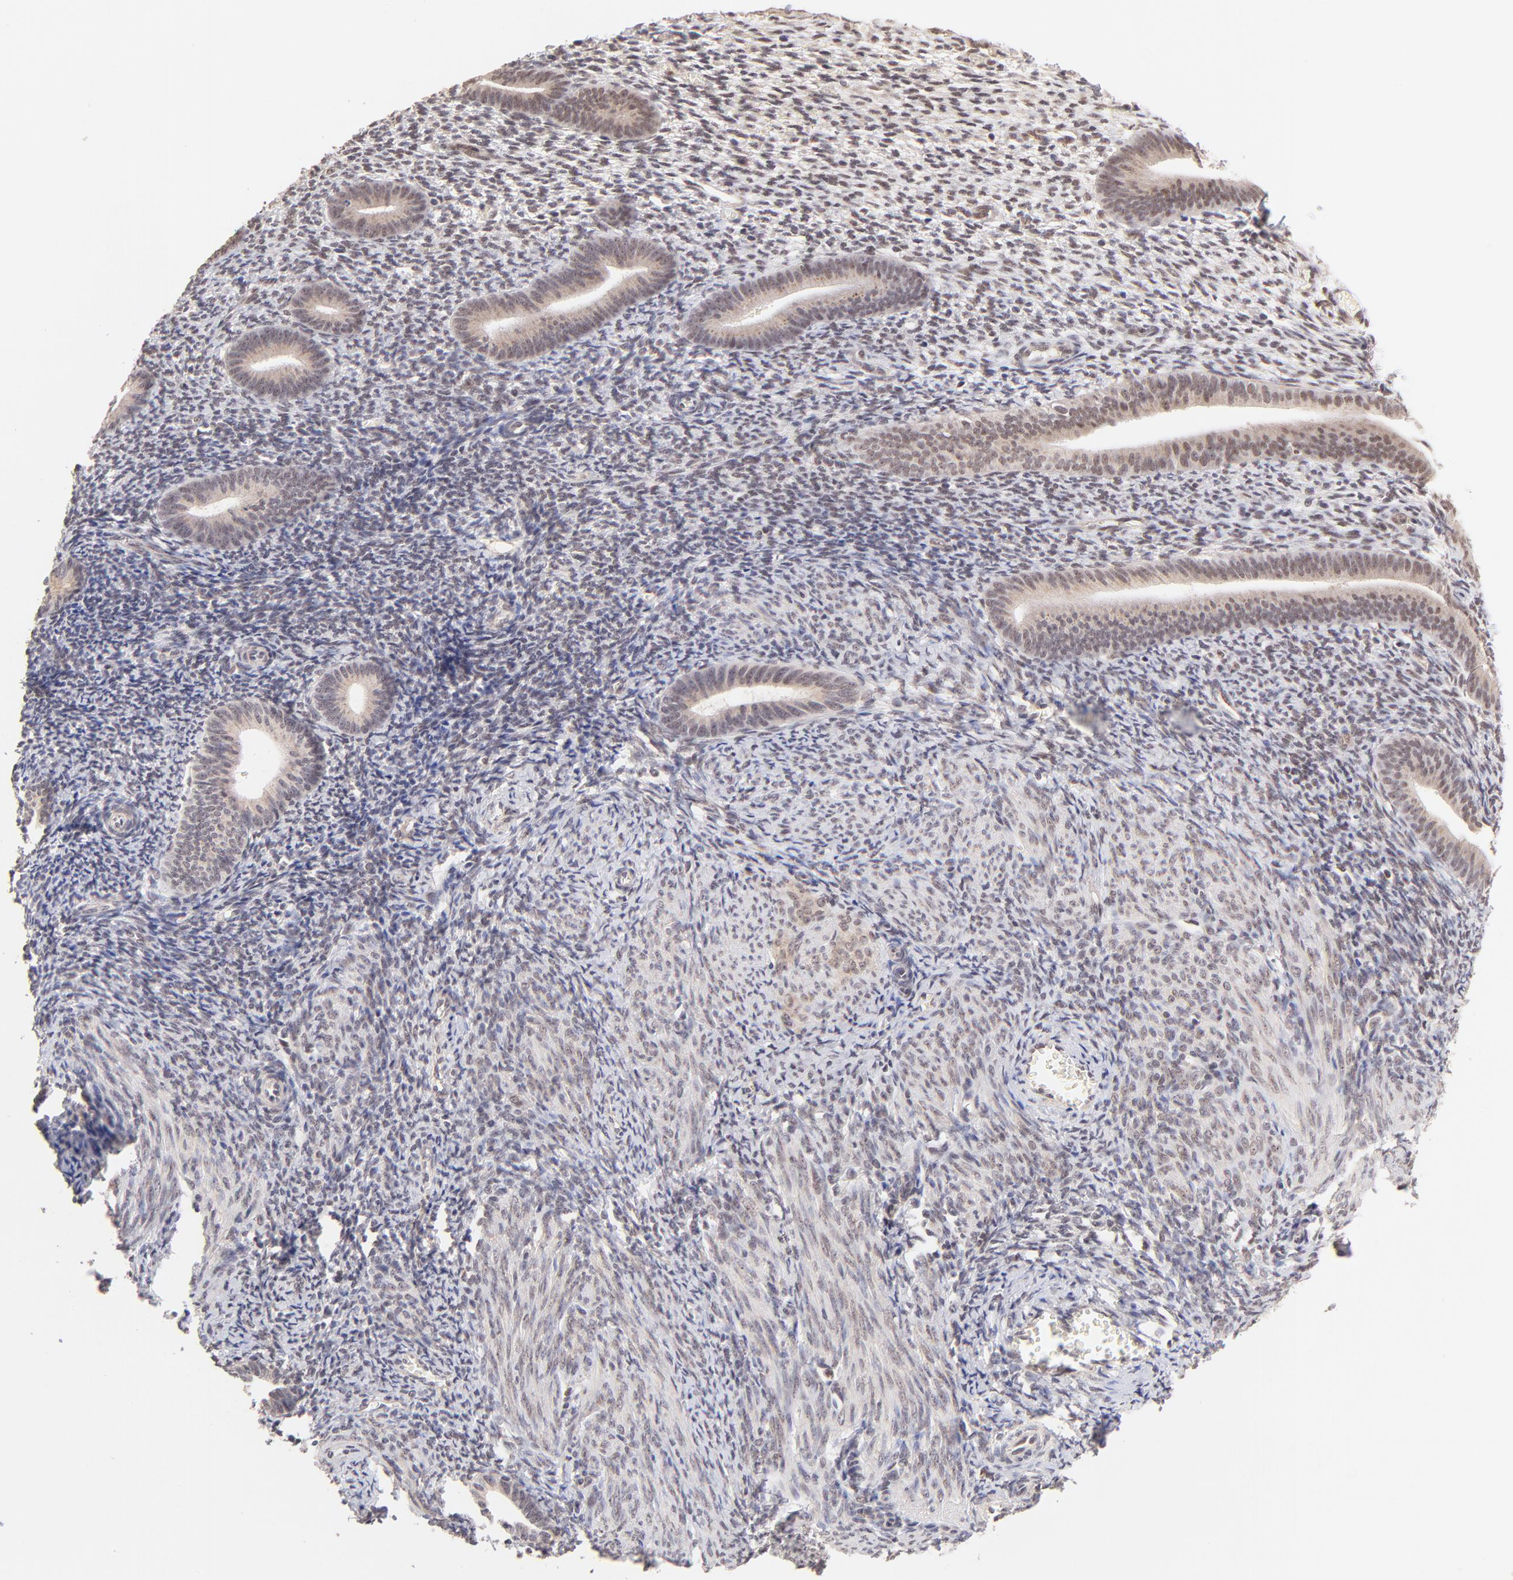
{"staining": {"intensity": "weak", "quantity": "25%-75%", "location": "cytoplasmic/membranous"}, "tissue": "endometrium", "cell_type": "Cells in endometrial stroma", "image_type": "normal", "snomed": [{"axis": "morphology", "description": "Normal tissue, NOS"}, {"axis": "topography", "description": "Endometrium"}], "caption": "IHC of benign endometrium displays low levels of weak cytoplasmic/membranous positivity in approximately 25%-75% of cells in endometrial stroma.", "gene": "MED12", "patient": {"sex": "female", "age": 57}}